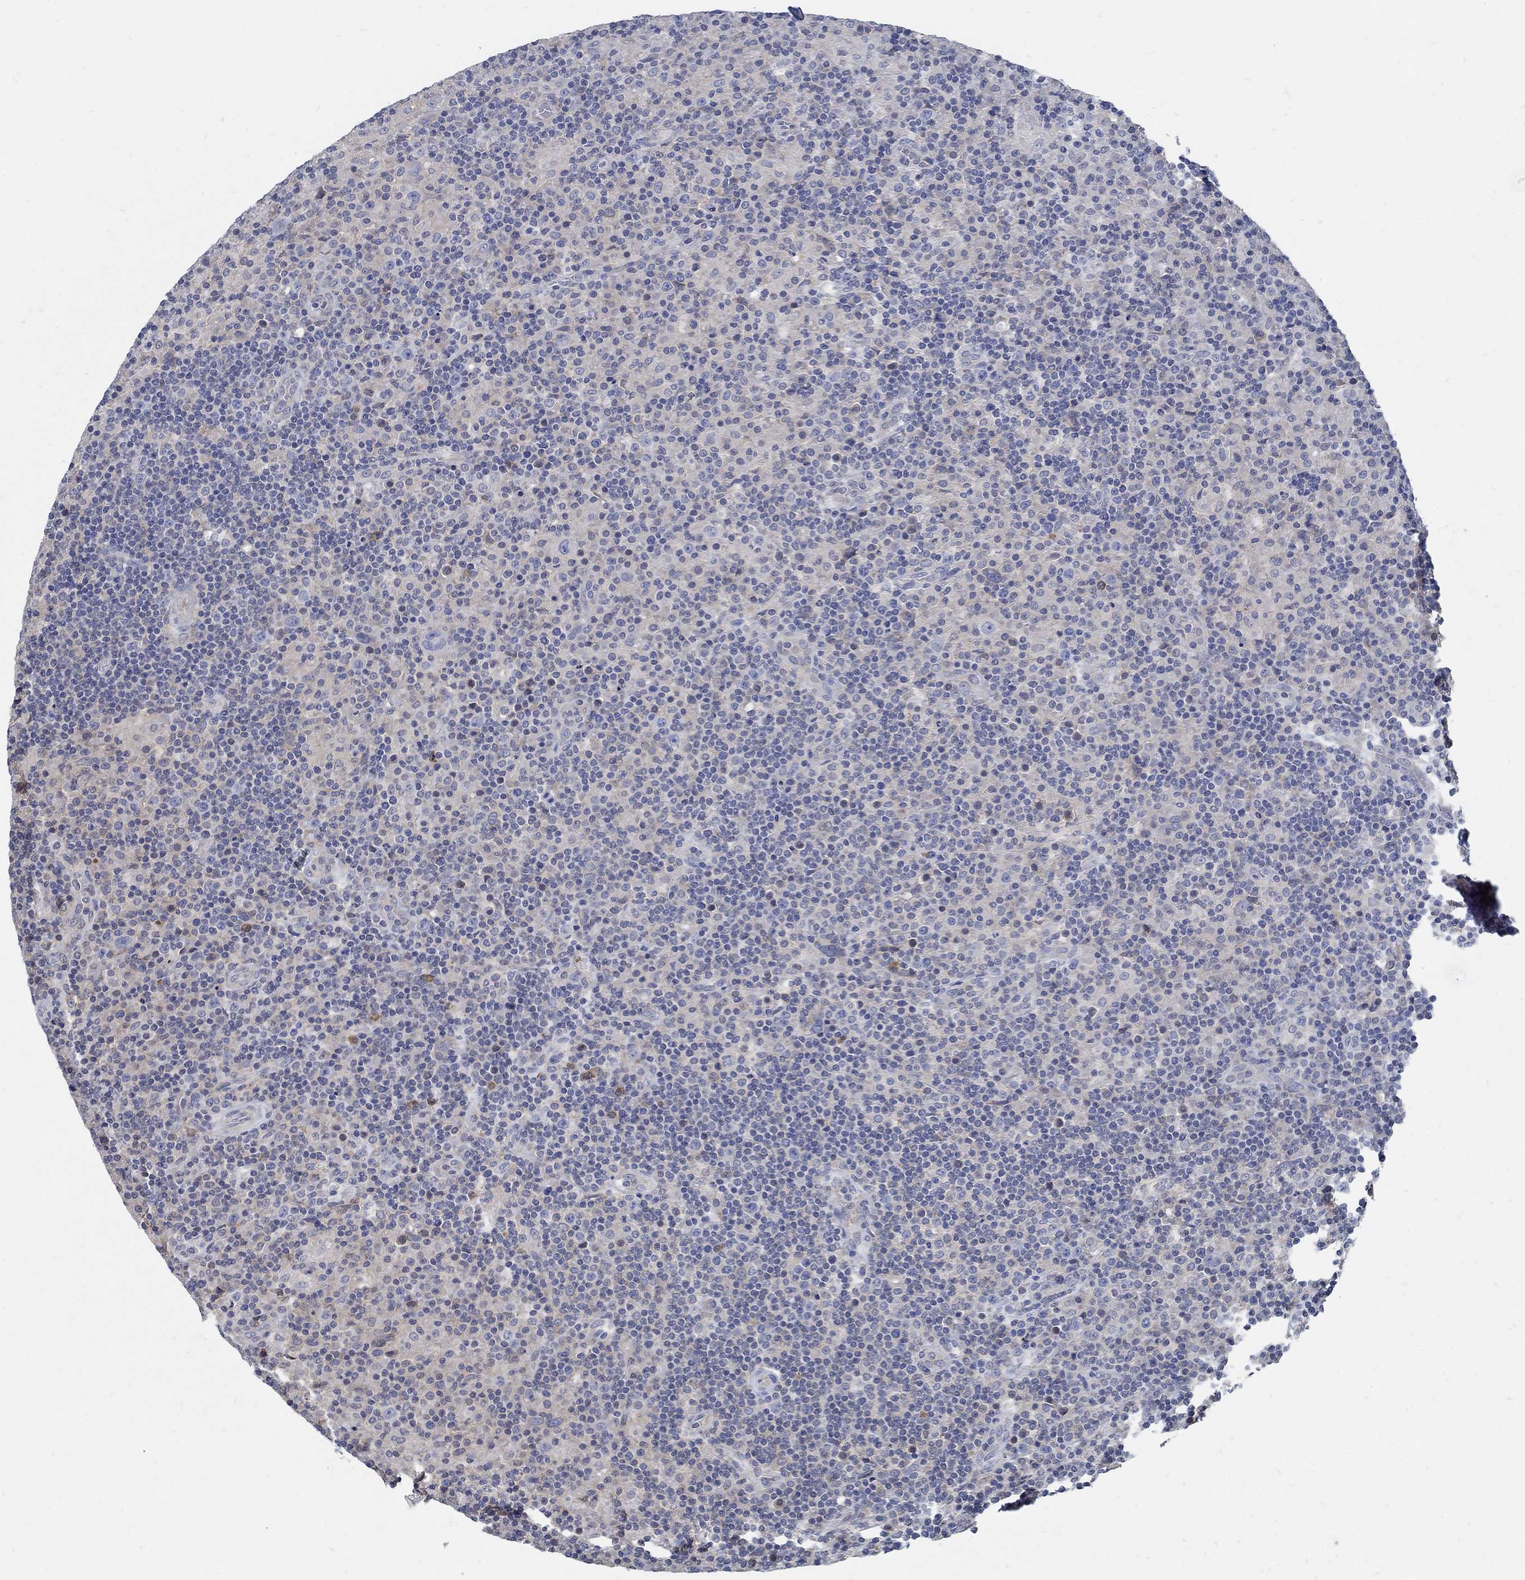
{"staining": {"intensity": "negative", "quantity": "none", "location": "none"}, "tissue": "lymphoma", "cell_type": "Tumor cells", "image_type": "cancer", "snomed": [{"axis": "morphology", "description": "Hodgkin's disease, NOS"}, {"axis": "topography", "description": "Lymph node"}], "caption": "The photomicrograph shows no staining of tumor cells in Hodgkin's disease.", "gene": "PCDH11X", "patient": {"sex": "male", "age": 70}}